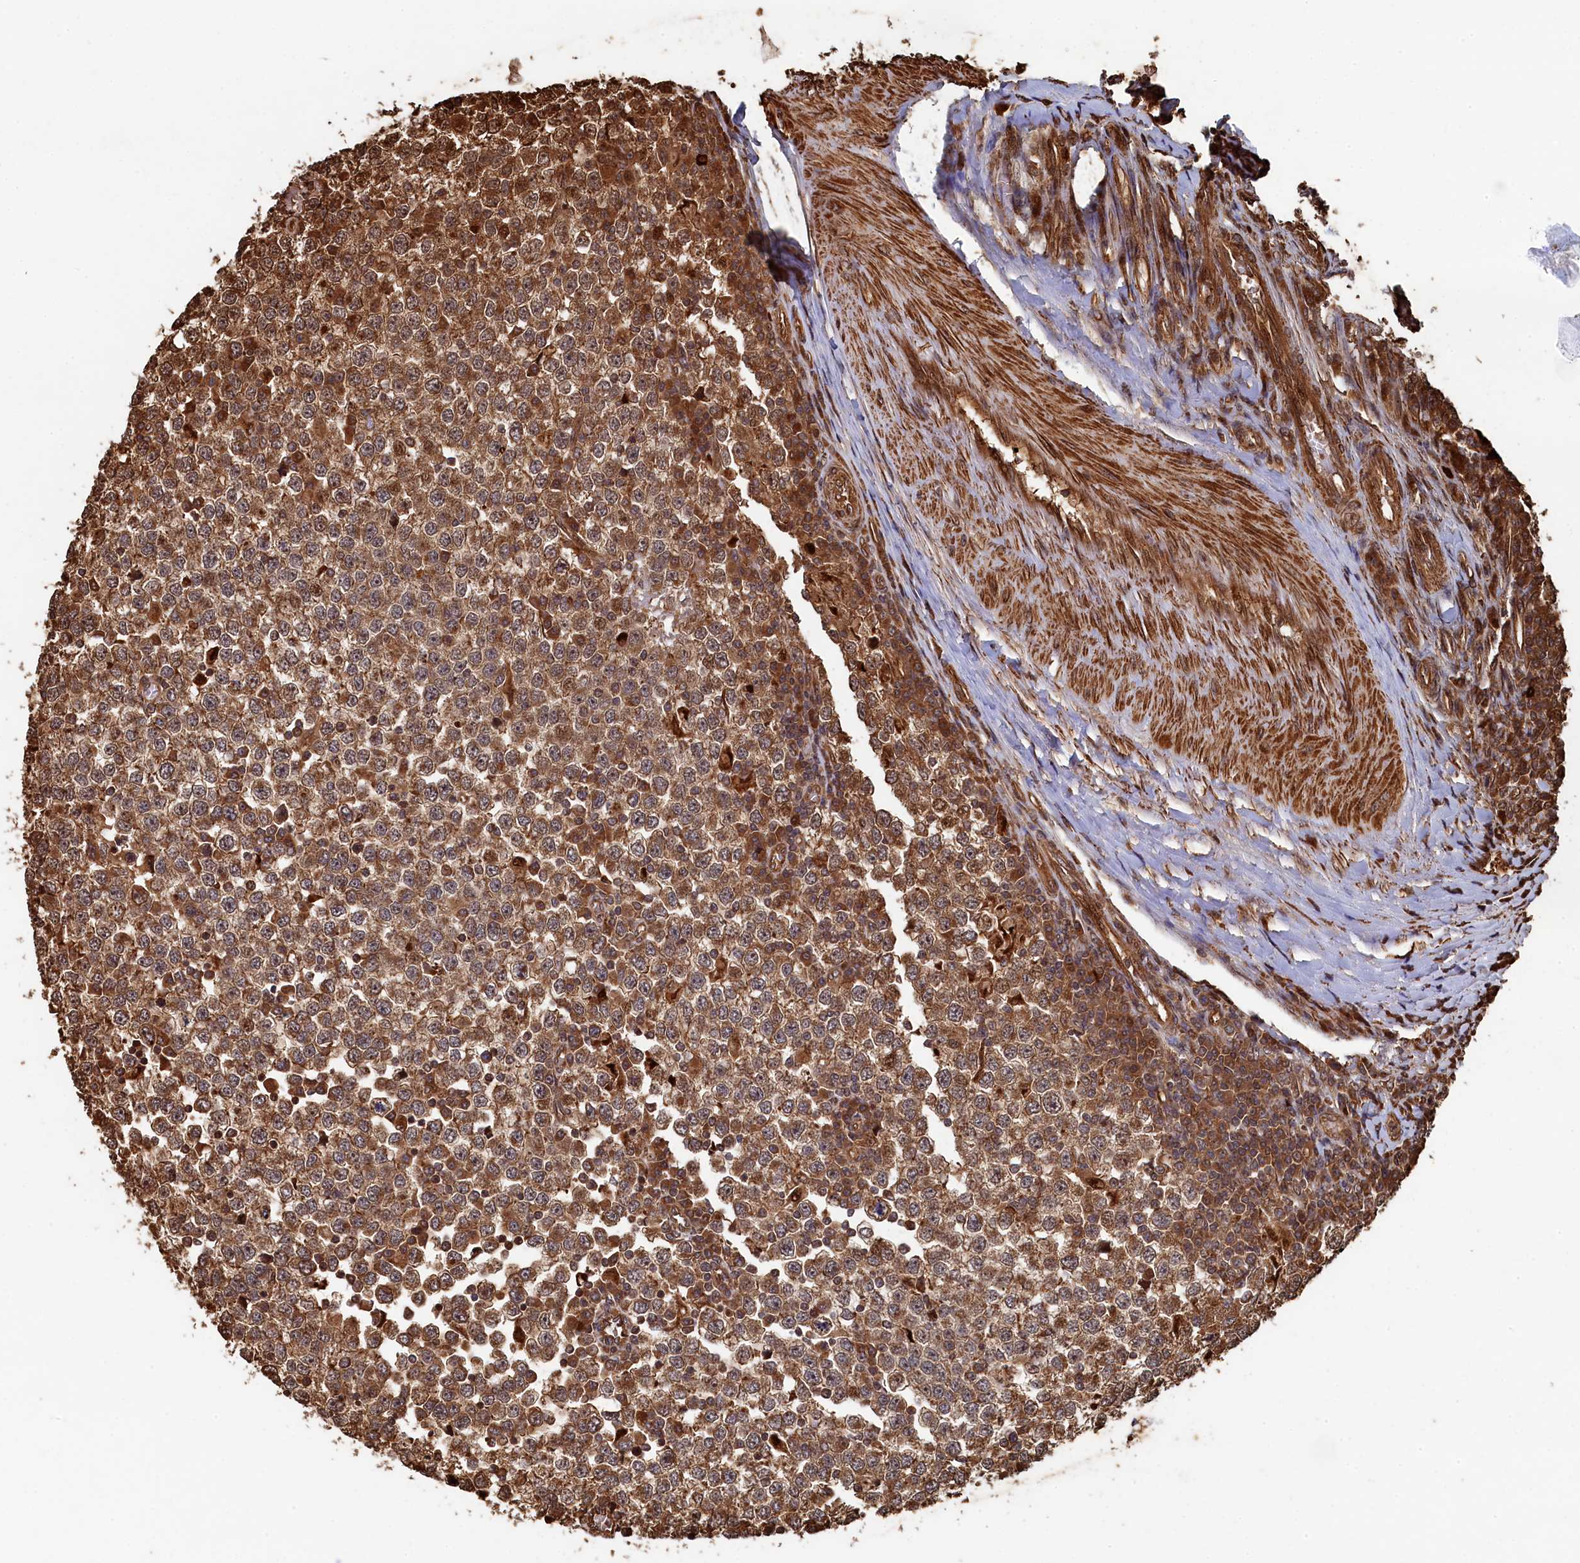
{"staining": {"intensity": "moderate", "quantity": ">75%", "location": "cytoplasmic/membranous"}, "tissue": "testis cancer", "cell_type": "Tumor cells", "image_type": "cancer", "snomed": [{"axis": "morphology", "description": "Seminoma, NOS"}, {"axis": "topography", "description": "Testis"}], "caption": "A micrograph of human seminoma (testis) stained for a protein shows moderate cytoplasmic/membranous brown staining in tumor cells. The staining was performed using DAB to visualize the protein expression in brown, while the nuclei were stained in blue with hematoxylin (Magnification: 20x).", "gene": "PIGN", "patient": {"sex": "male", "age": 65}}